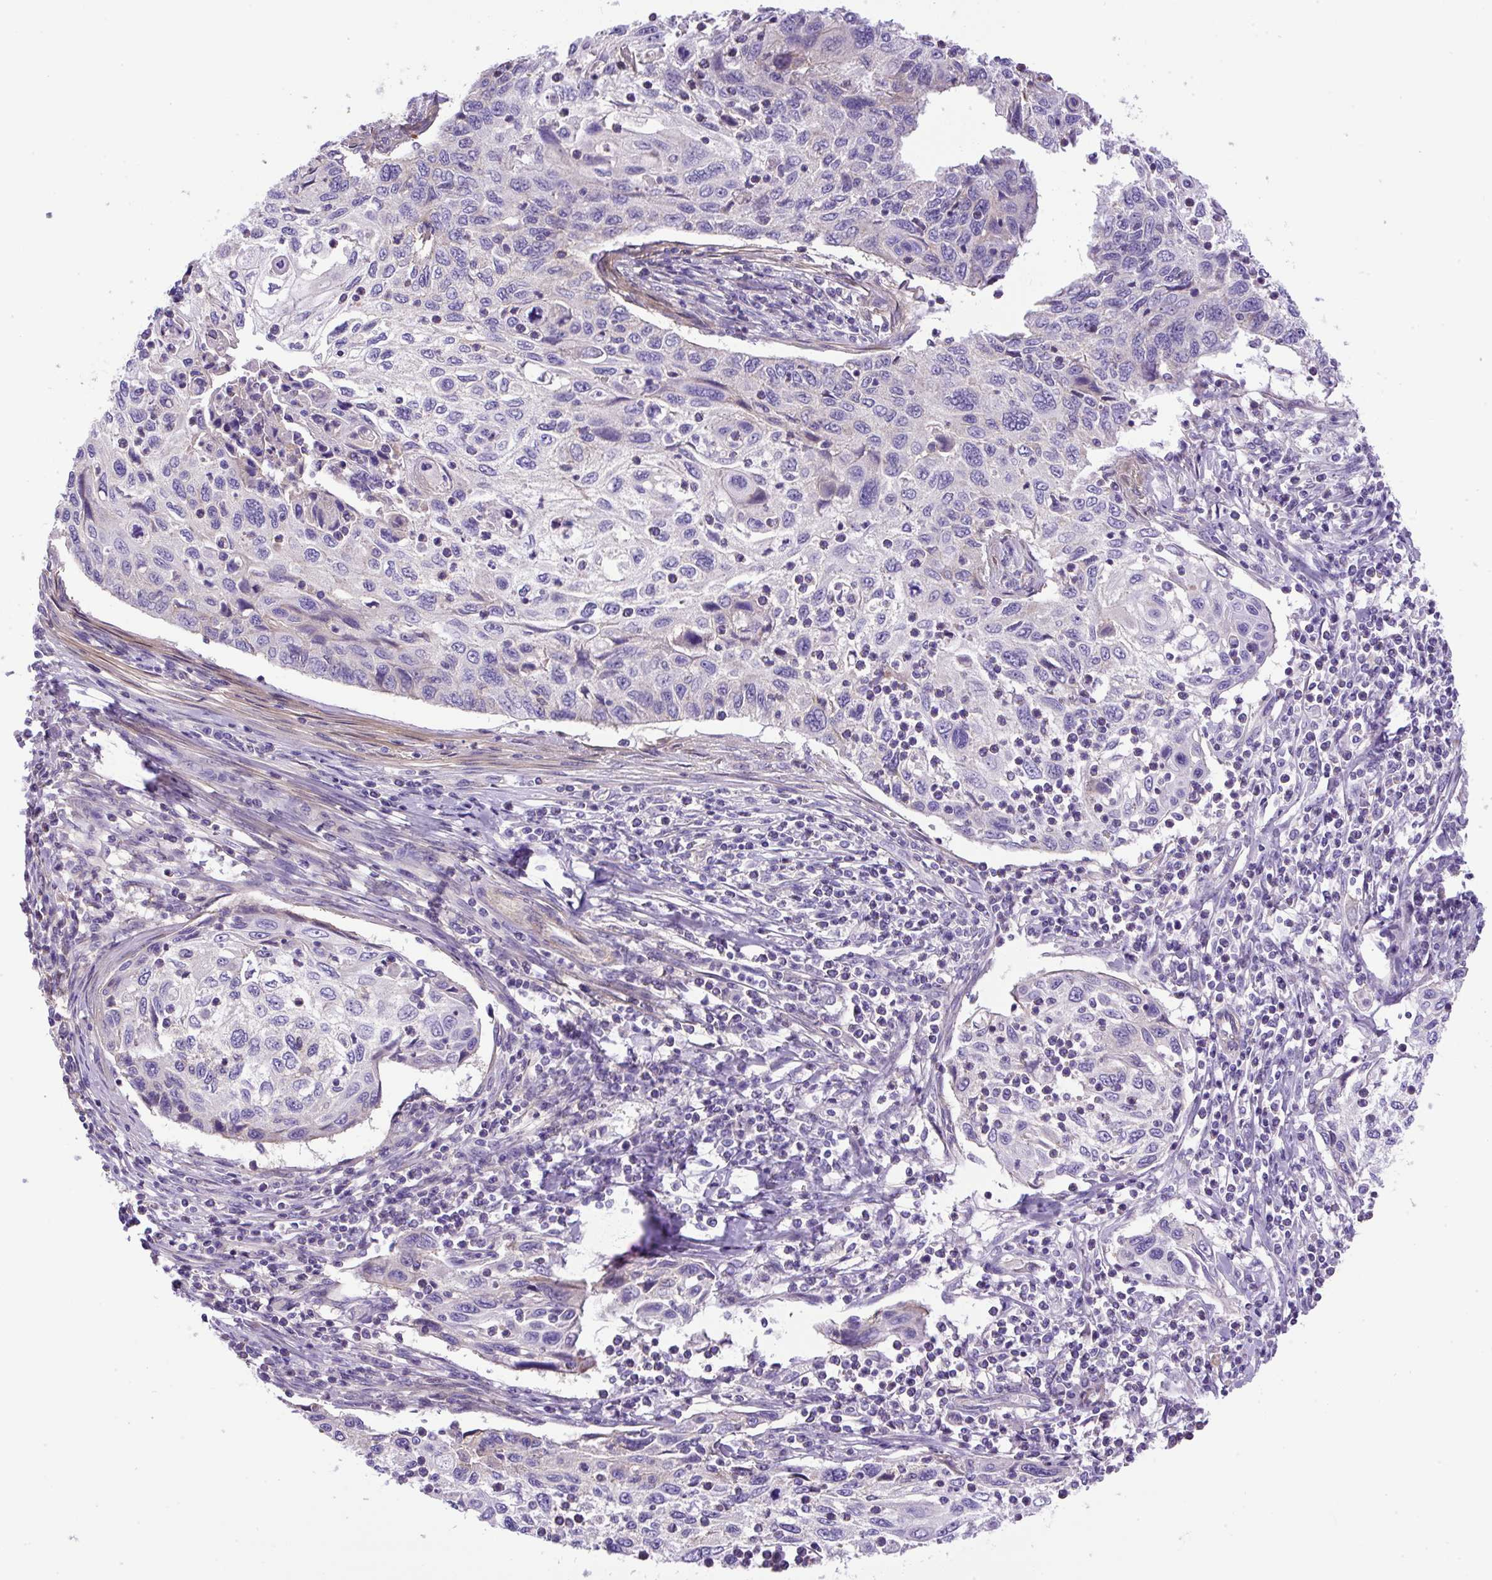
{"staining": {"intensity": "negative", "quantity": "none", "location": "none"}, "tissue": "cervical cancer", "cell_type": "Tumor cells", "image_type": "cancer", "snomed": [{"axis": "morphology", "description": "Squamous cell carcinoma, NOS"}, {"axis": "topography", "description": "Cervix"}], "caption": "Immunohistochemical staining of cervical cancer demonstrates no significant positivity in tumor cells. (Brightfield microscopy of DAB IHC at high magnification).", "gene": "NPTN", "patient": {"sex": "female", "age": 70}}